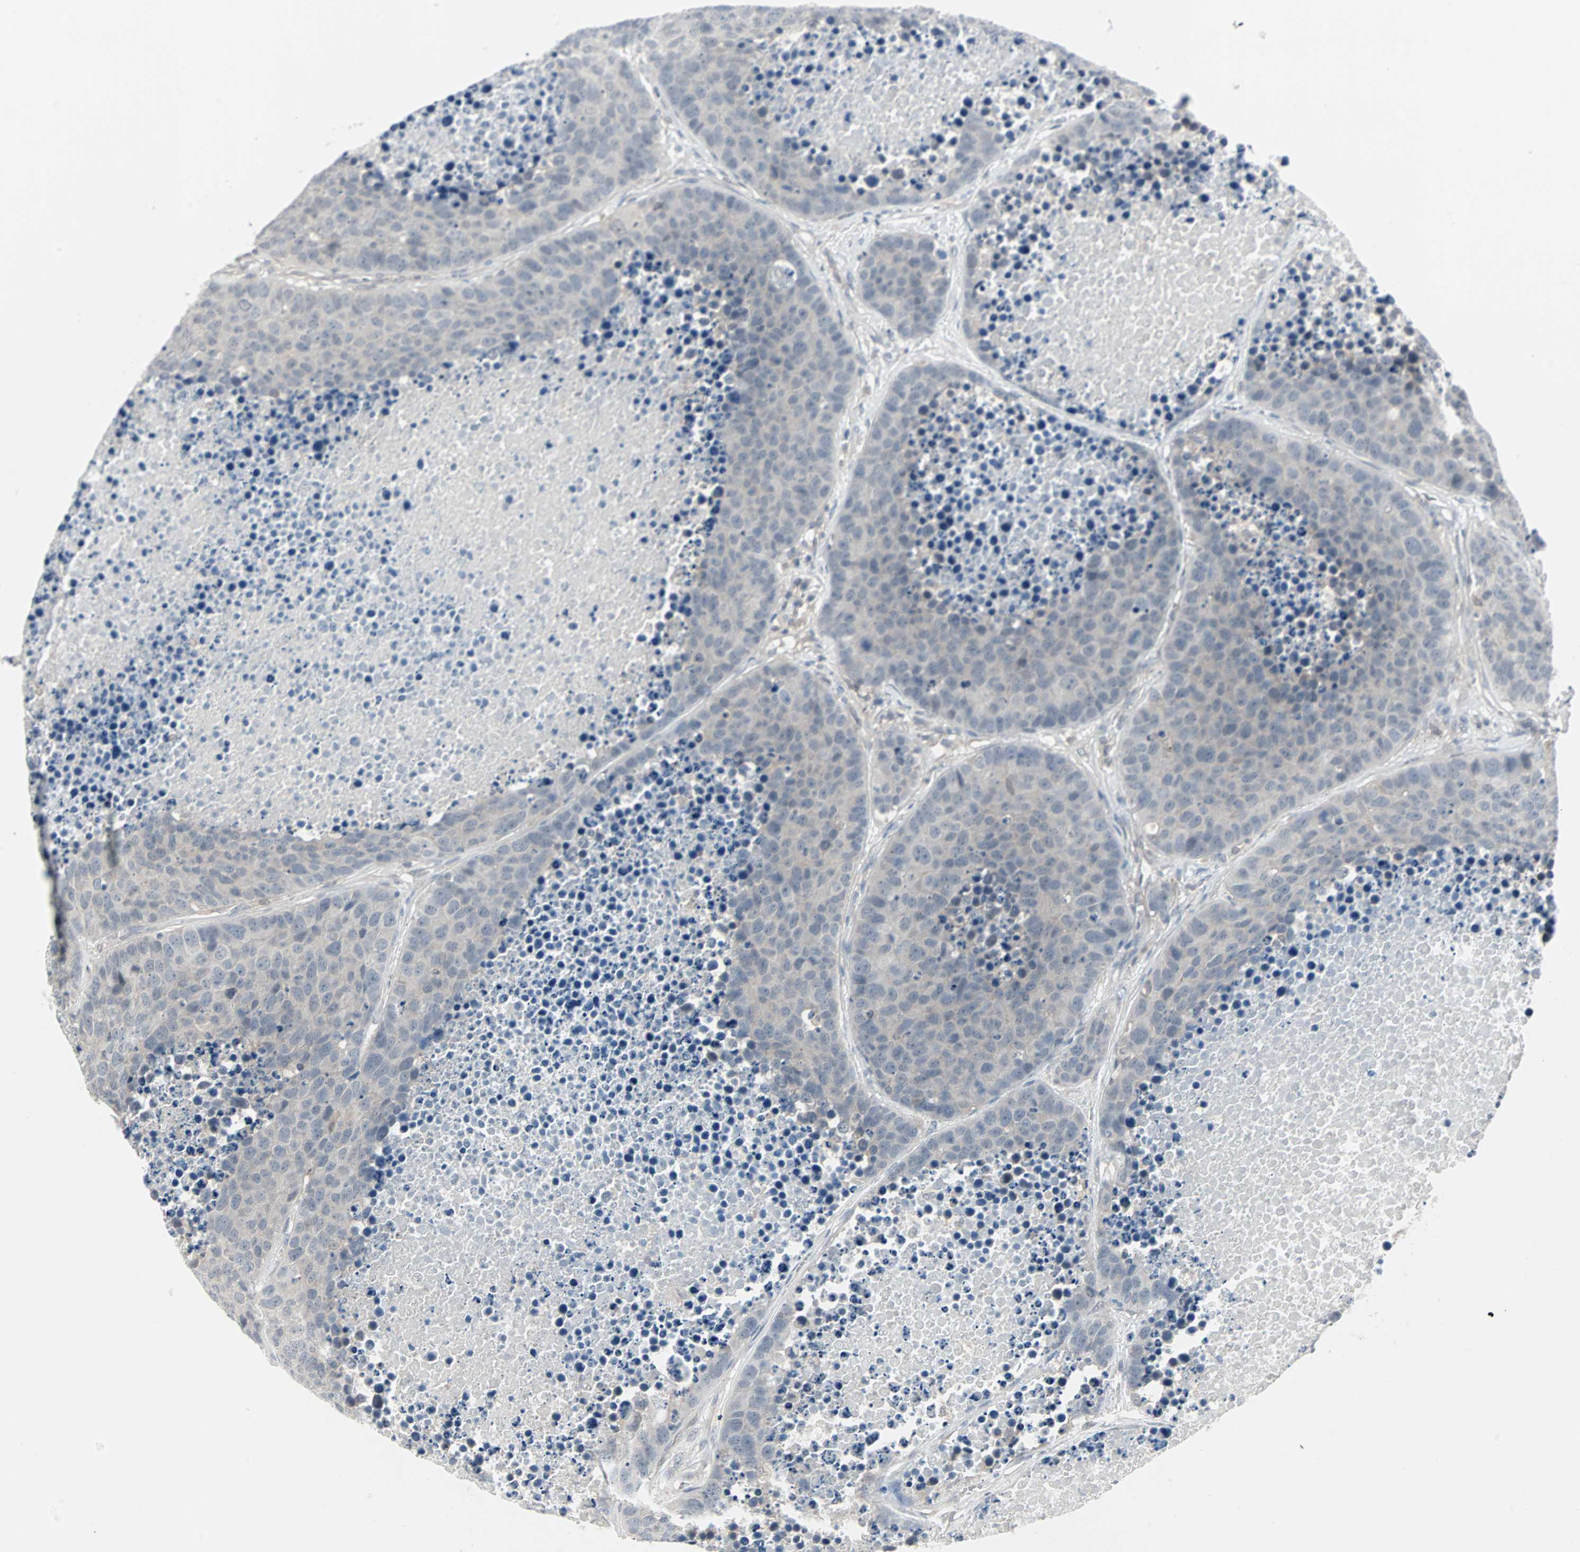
{"staining": {"intensity": "negative", "quantity": "none", "location": "none"}, "tissue": "carcinoid", "cell_type": "Tumor cells", "image_type": "cancer", "snomed": [{"axis": "morphology", "description": "Carcinoid, malignant, NOS"}, {"axis": "topography", "description": "Lung"}], "caption": "Image shows no significant protein staining in tumor cells of carcinoid (malignant).", "gene": "PTPA", "patient": {"sex": "male", "age": 60}}